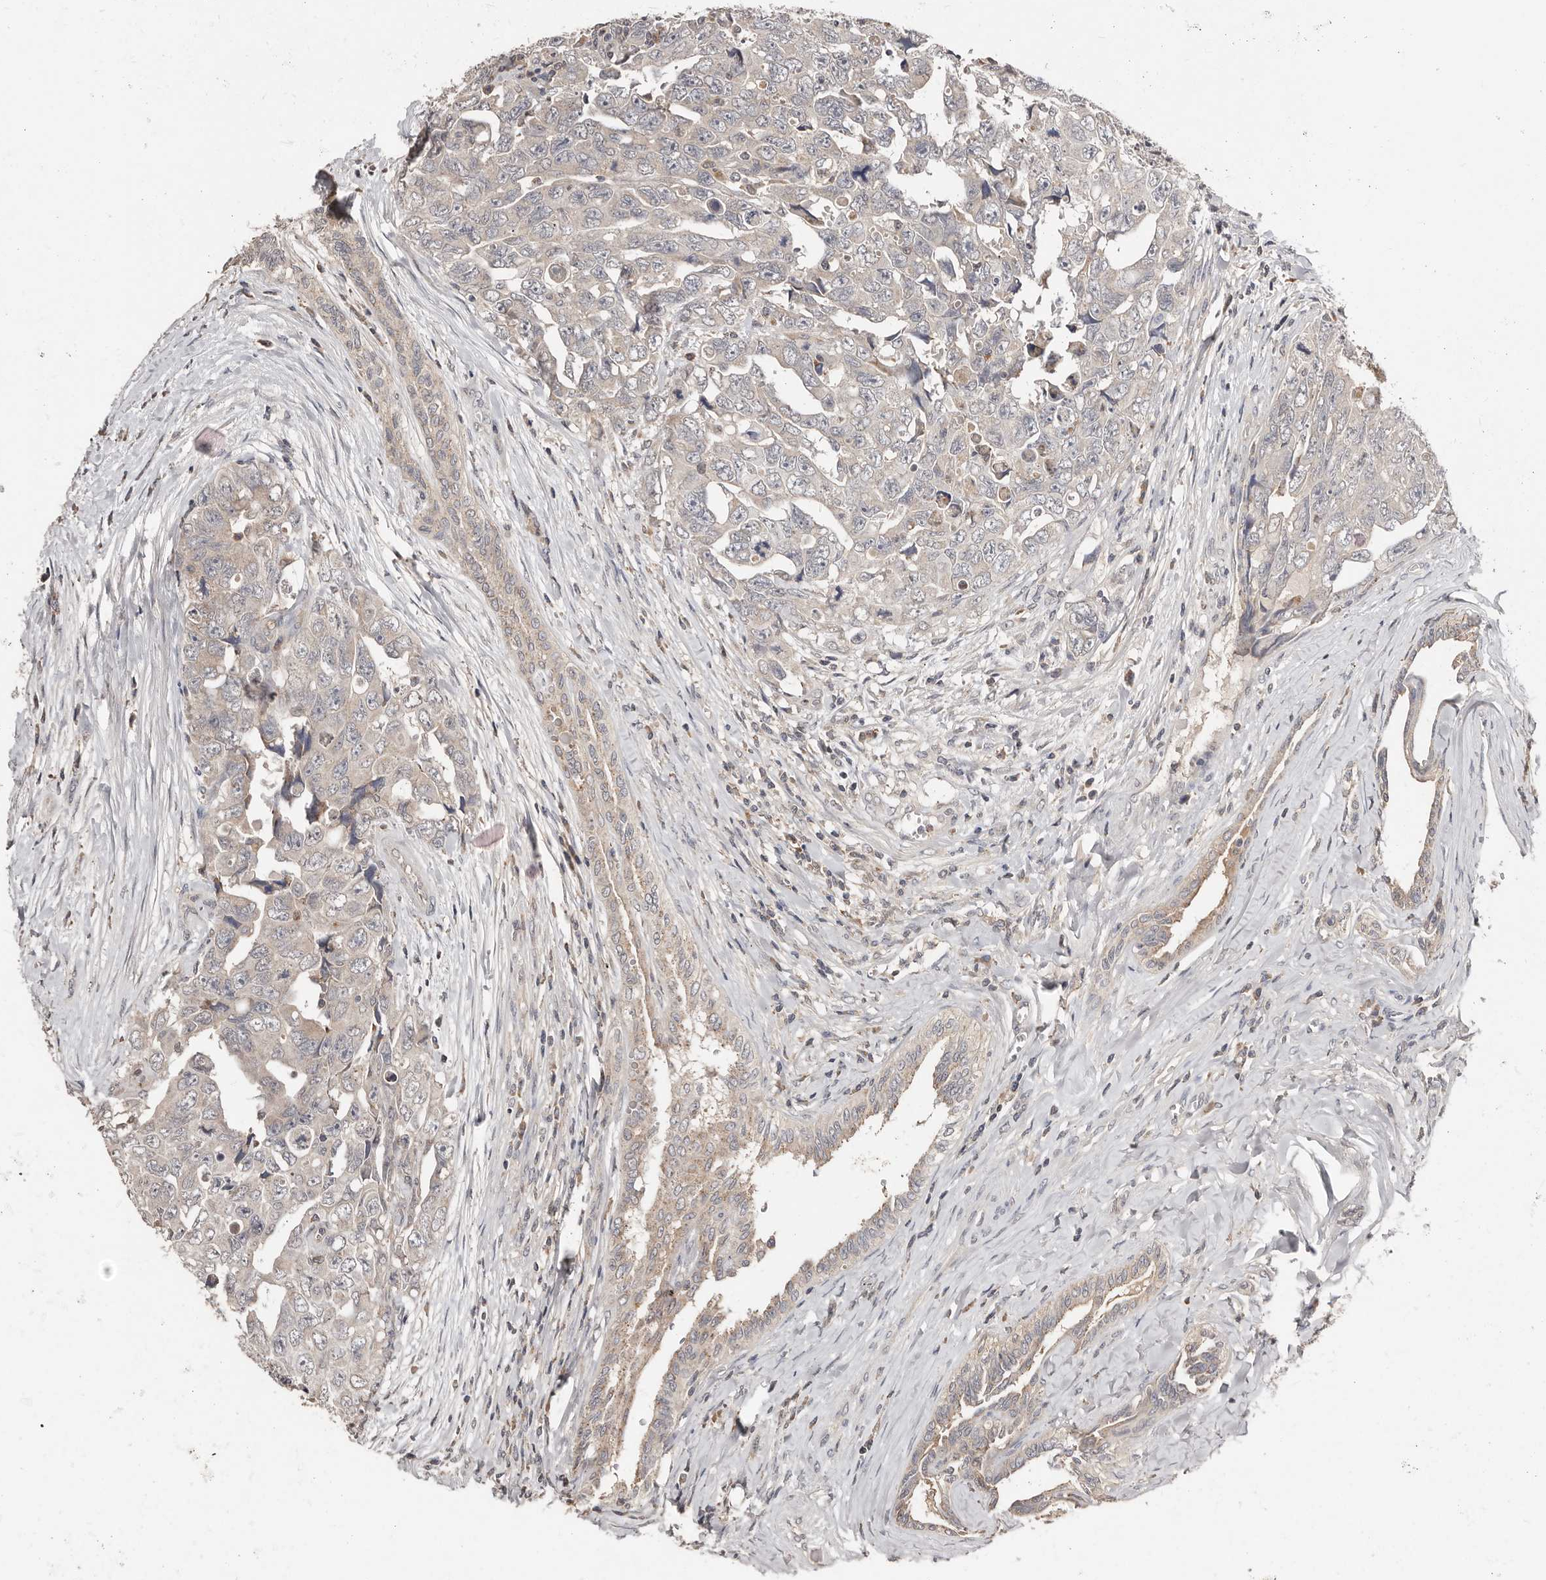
{"staining": {"intensity": "negative", "quantity": "none", "location": "none"}, "tissue": "testis cancer", "cell_type": "Tumor cells", "image_type": "cancer", "snomed": [{"axis": "morphology", "description": "Carcinoma, Embryonal, NOS"}, {"axis": "topography", "description": "Testis"}], "caption": "Testis cancer (embryonal carcinoma) was stained to show a protein in brown. There is no significant expression in tumor cells. The staining was performed using DAB (3,3'-diaminobenzidine) to visualize the protein expression in brown, while the nuclei were stained in blue with hematoxylin (Magnification: 20x).", "gene": "SLC39A2", "patient": {"sex": "male", "age": 28}}